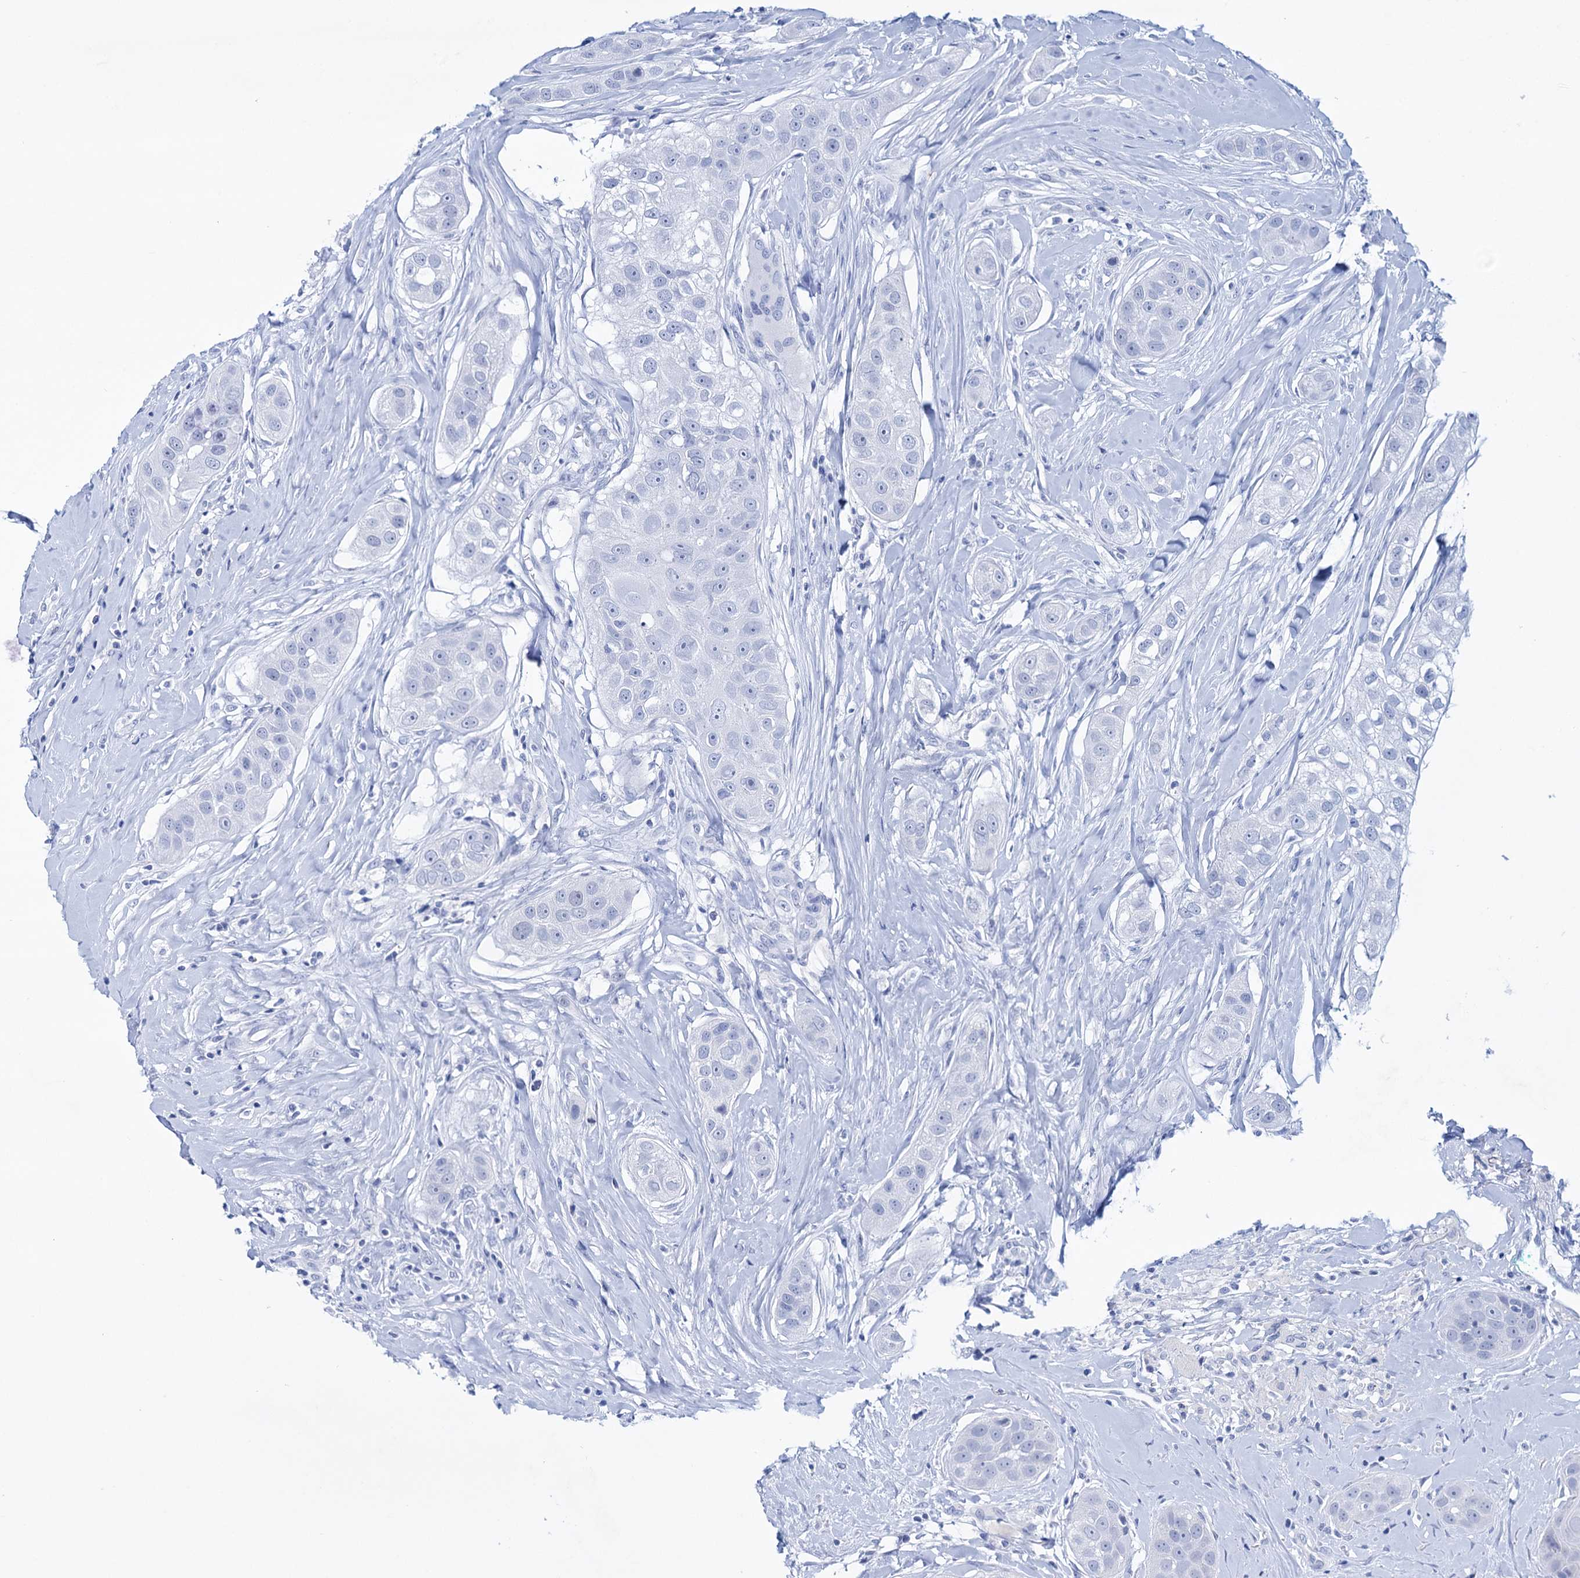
{"staining": {"intensity": "negative", "quantity": "none", "location": "none"}, "tissue": "head and neck cancer", "cell_type": "Tumor cells", "image_type": "cancer", "snomed": [{"axis": "morphology", "description": "Normal tissue, NOS"}, {"axis": "morphology", "description": "Squamous cell carcinoma, NOS"}, {"axis": "topography", "description": "Skeletal muscle"}, {"axis": "topography", "description": "Head-Neck"}], "caption": "IHC of head and neck squamous cell carcinoma reveals no staining in tumor cells.", "gene": "FBXW12", "patient": {"sex": "male", "age": 51}}